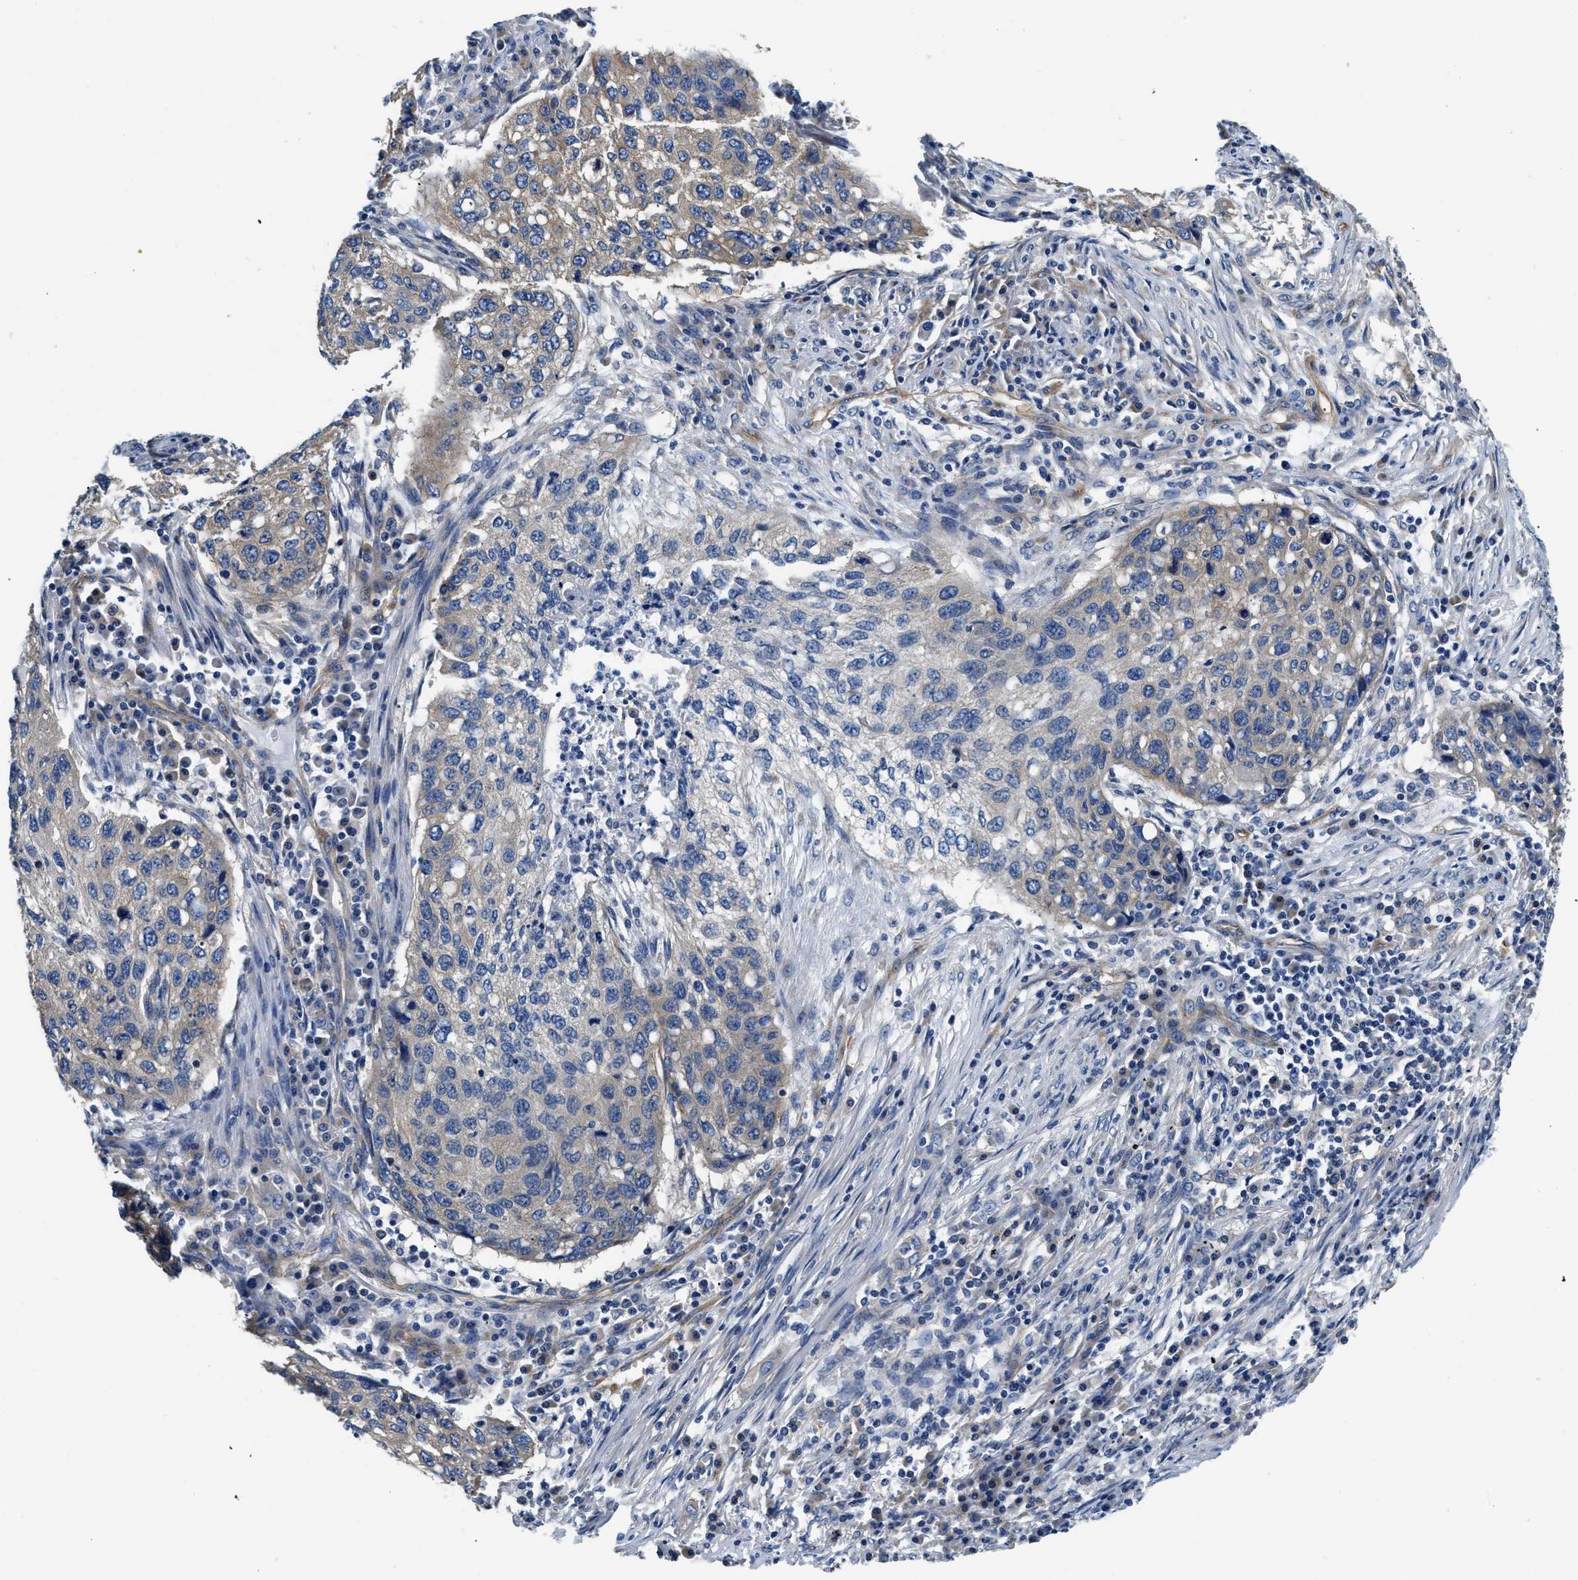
{"staining": {"intensity": "weak", "quantity": "<25%", "location": "cytoplasmic/membranous"}, "tissue": "lung cancer", "cell_type": "Tumor cells", "image_type": "cancer", "snomed": [{"axis": "morphology", "description": "Squamous cell carcinoma, NOS"}, {"axis": "topography", "description": "Lung"}], "caption": "This is a histopathology image of immunohistochemistry (IHC) staining of lung squamous cell carcinoma, which shows no expression in tumor cells.", "gene": "CSDE1", "patient": {"sex": "female", "age": 63}}